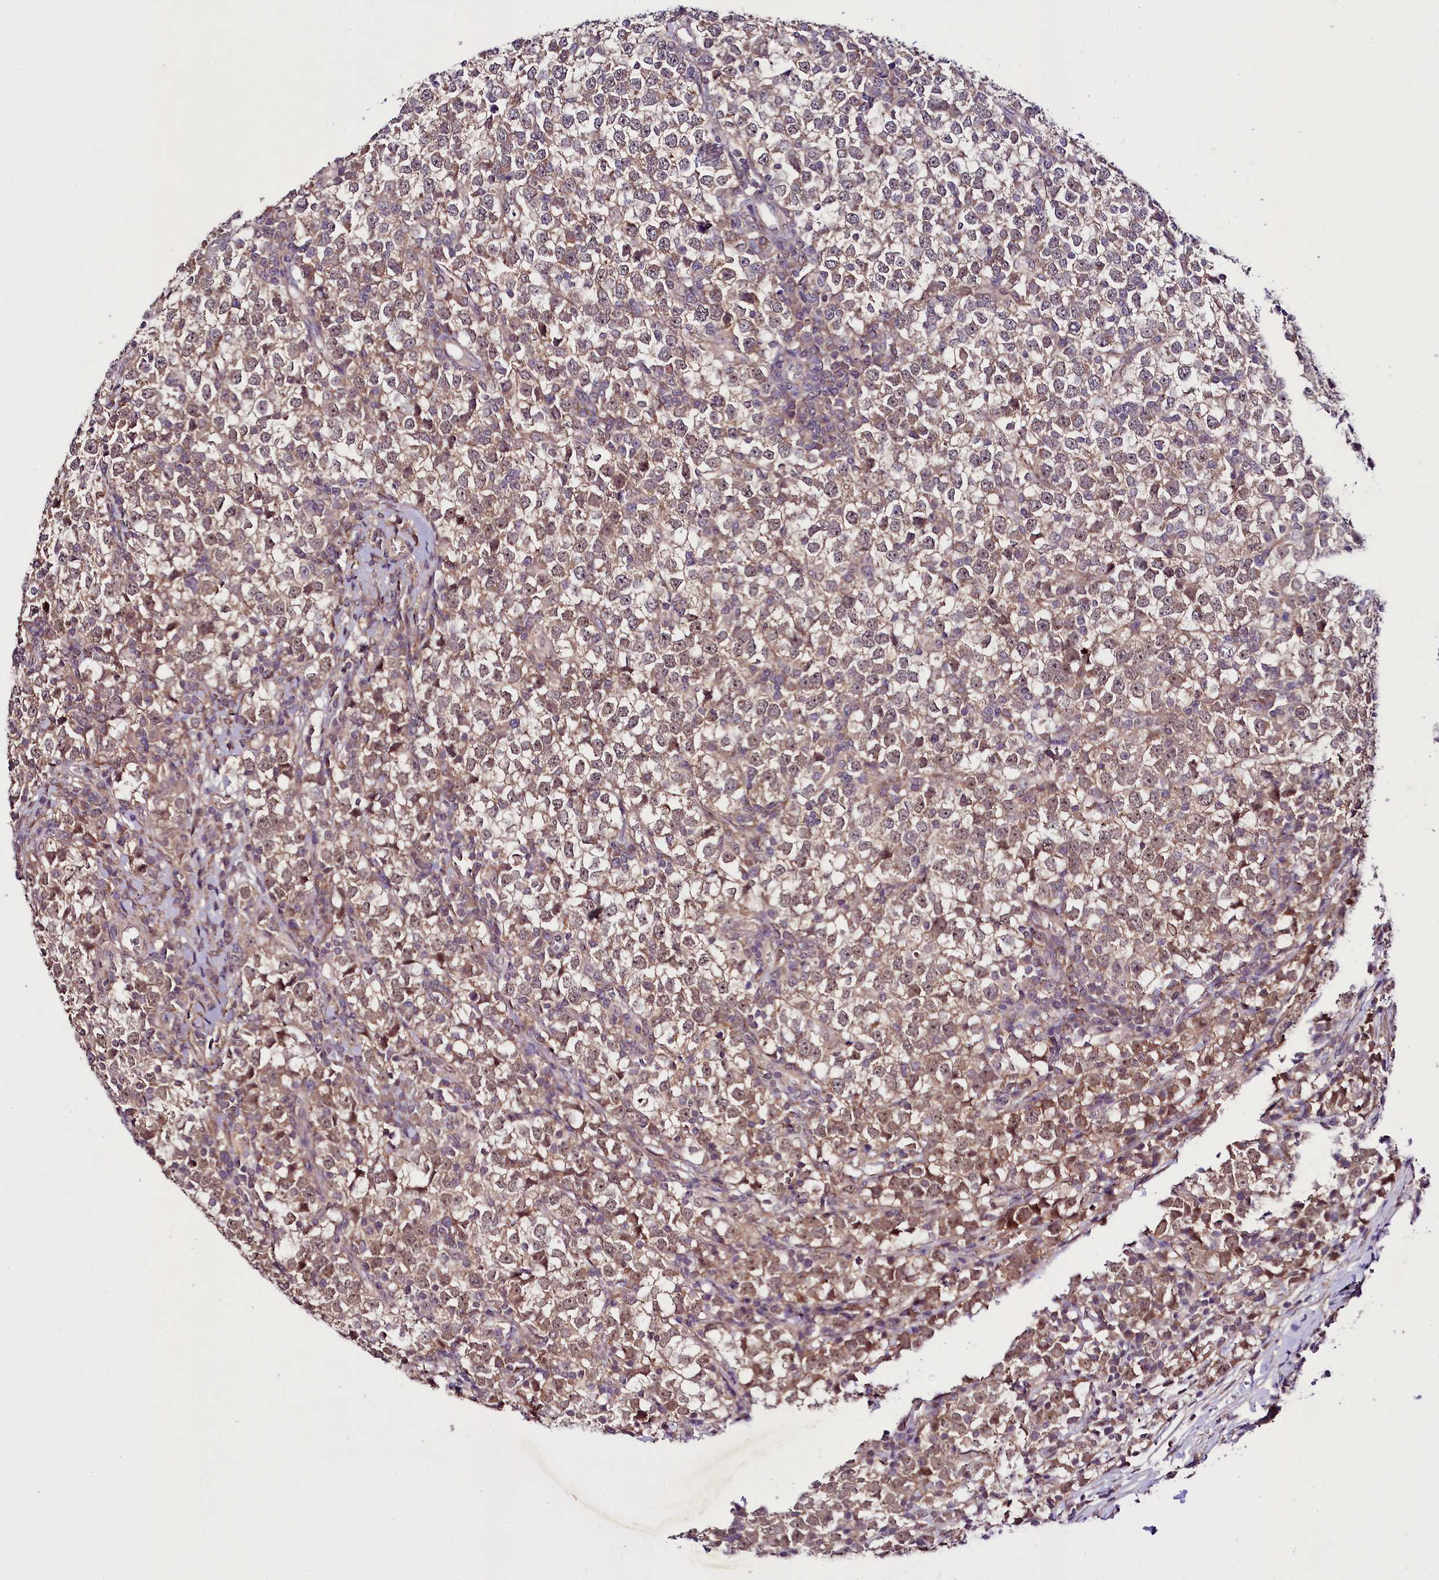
{"staining": {"intensity": "weak", "quantity": ">75%", "location": "cytoplasmic/membranous,nuclear"}, "tissue": "testis cancer", "cell_type": "Tumor cells", "image_type": "cancer", "snomed": [{"axis": "morphology", "description": "Seminoma, NOS"}, {"axis": "topography", "description": "Testis"}], "caption": "Weak cytoplasmic/membranous and nuclear protein positivity is appreciated in approximately >75% of tumor cells in seminoma (testis).", "gene": "PHLDB1", "patient": {"sex": "male", "age": 65}}